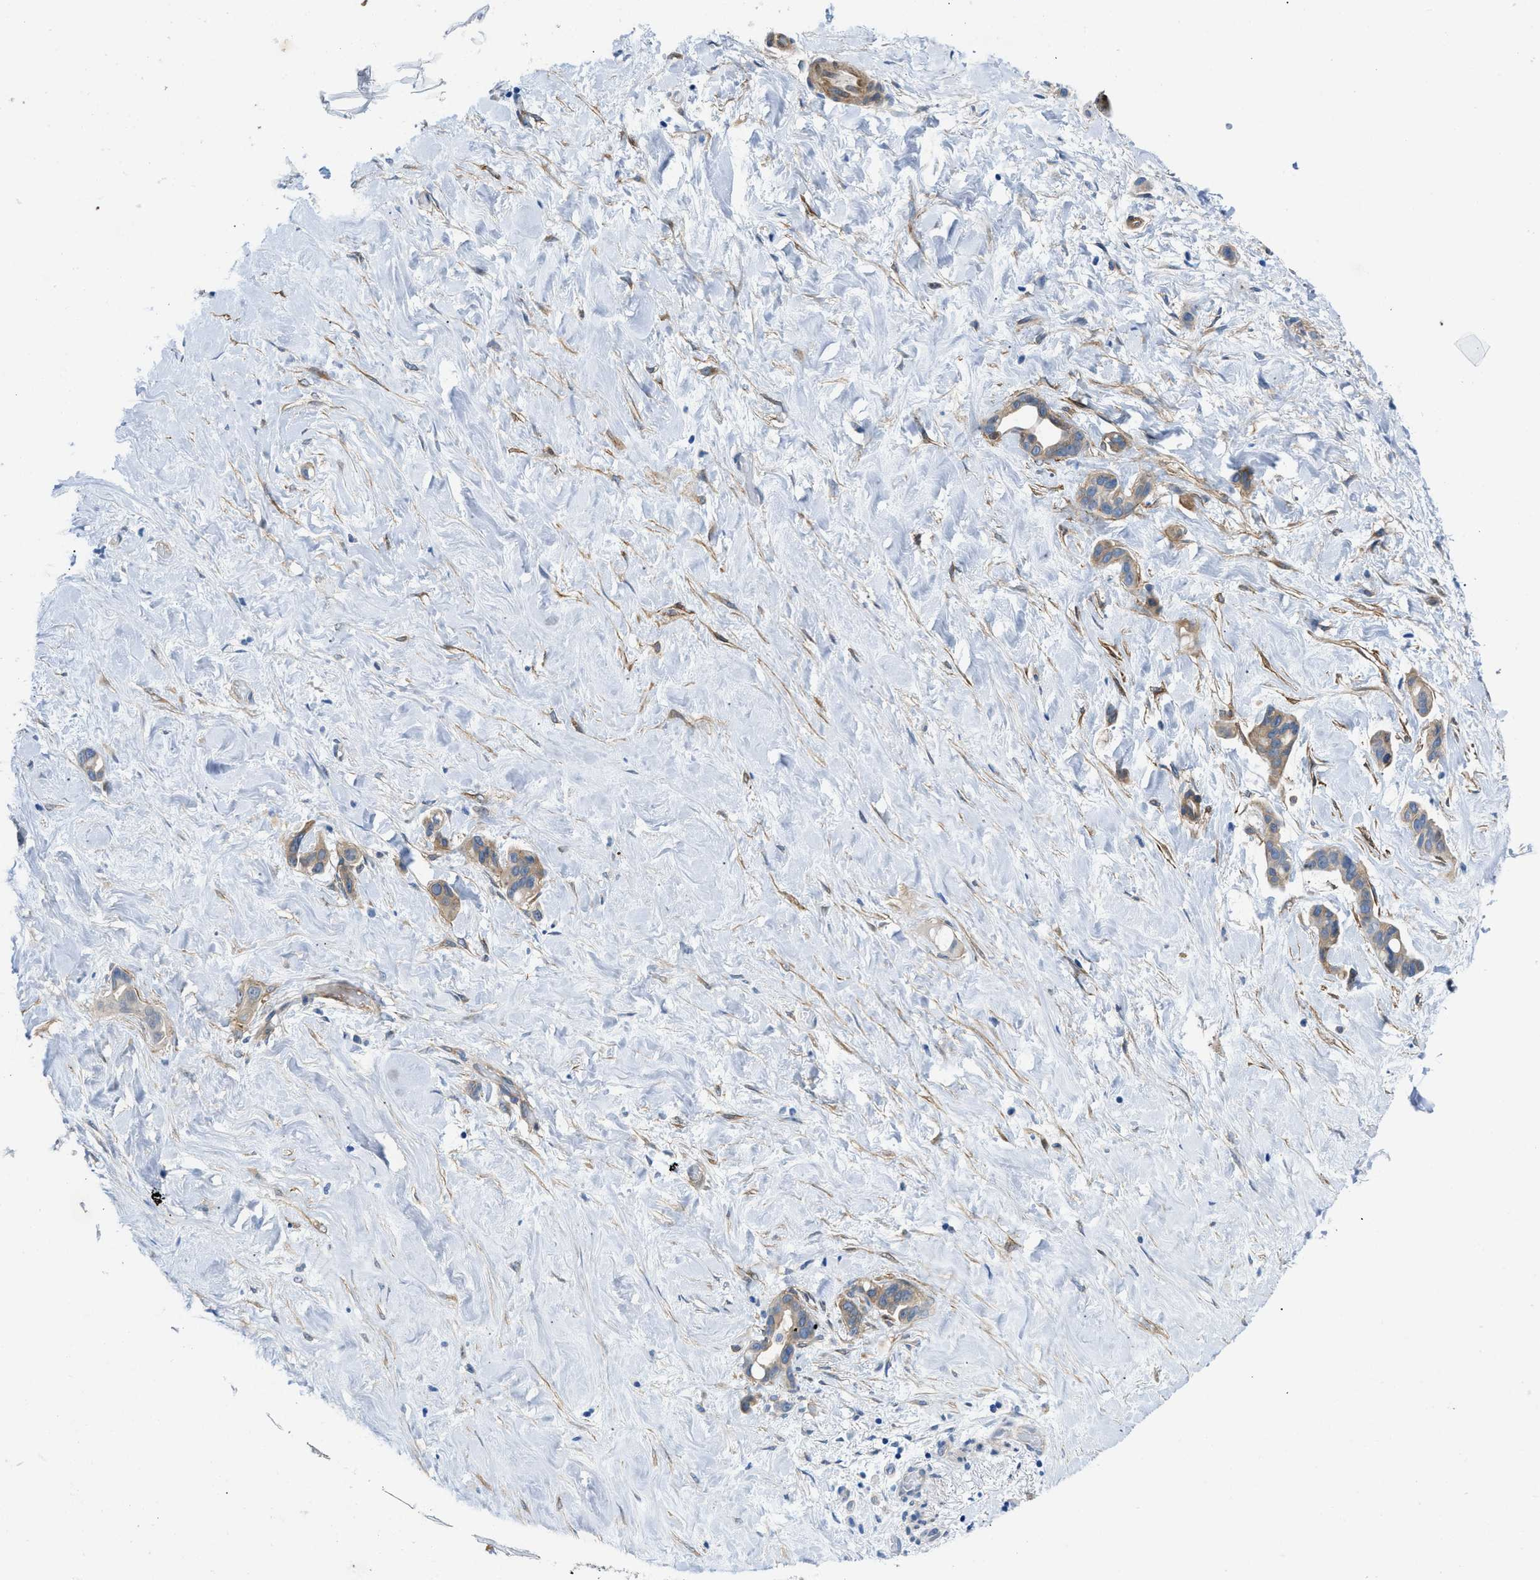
{"staining": {"intensity": "weak", "quantity": "25%-75%", "location": "cytoplasmic/membranous"}, "tissue": "liver cancer", "cell_type": "Tumor cells", "image_type": "cancer", "snomed": [{"axis": "morphology", "description": "Cholangiocarcinoma"}, {"axis": "topography", "description": "Liver"}], "caption": "Protein staining of cholangiocarcinoma (liver) tissue reveals weak cytoplasmic/membranous positivity in approximately 25%-75% of tumor cells. Nuclei are stained in blue.", "gene": "PDLIM5", "patient": {"sex": "female", "age": 65}}